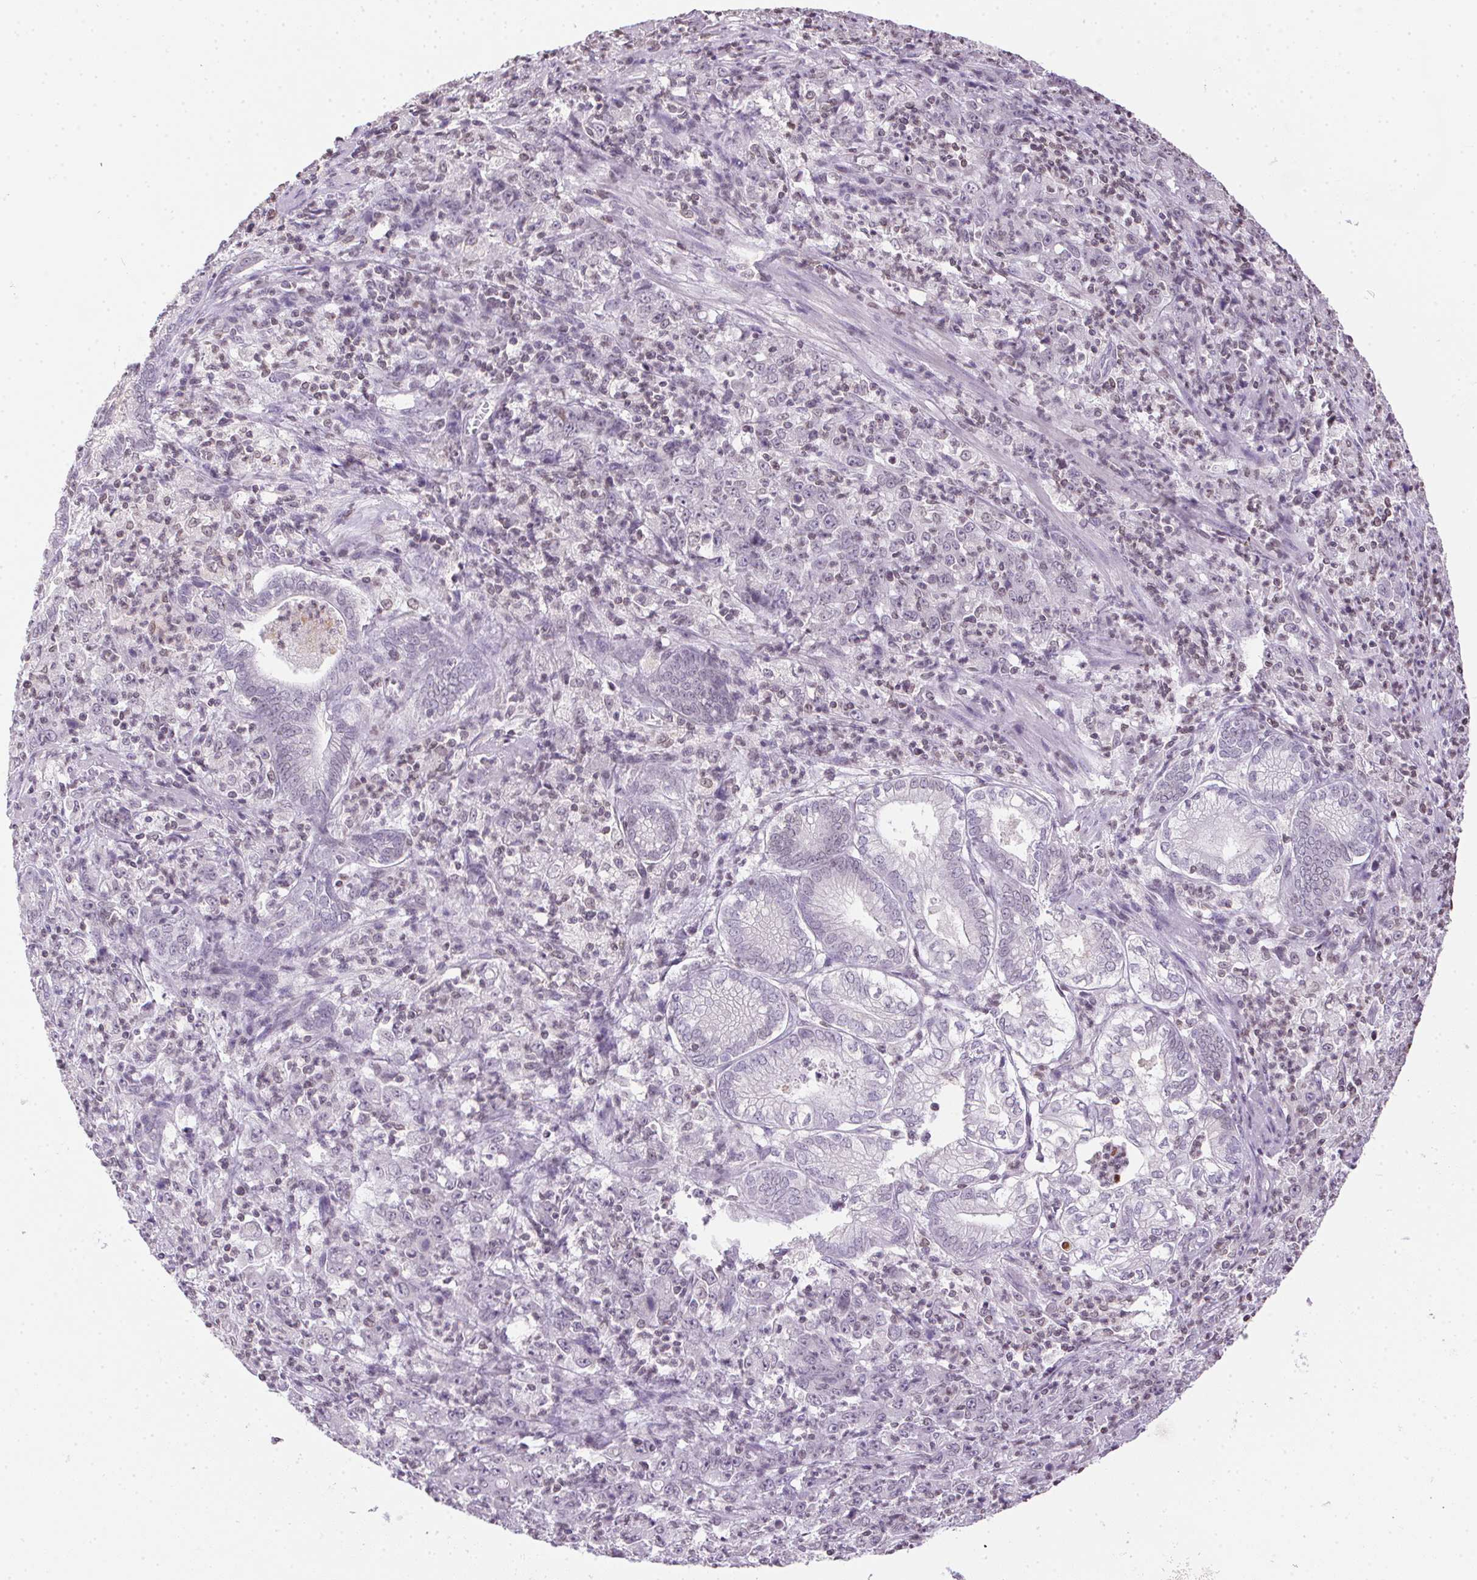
{"staining": {"intensity": "negative", "quantity": "none", "location": "none"}, "tissue": "stomach cancer", "cell_type": "Tumor cells", "image_type": "cancer", "snomed": [{"axis": "morphology", "description": "Adenocarcinoma, NOS"}, {"axis": "topography", "description": "Stomach, lower"}], "caption": "The micrograph shows no staining of tumor cells in stomach cancer. Brightfield microscopy of immunohistochemistry (IHC) stained with DAB (brown) and hematoxylin (blue), captured at high magnification.", "gene": "PRL", "patient": {"sex": "female", "age": 71}}